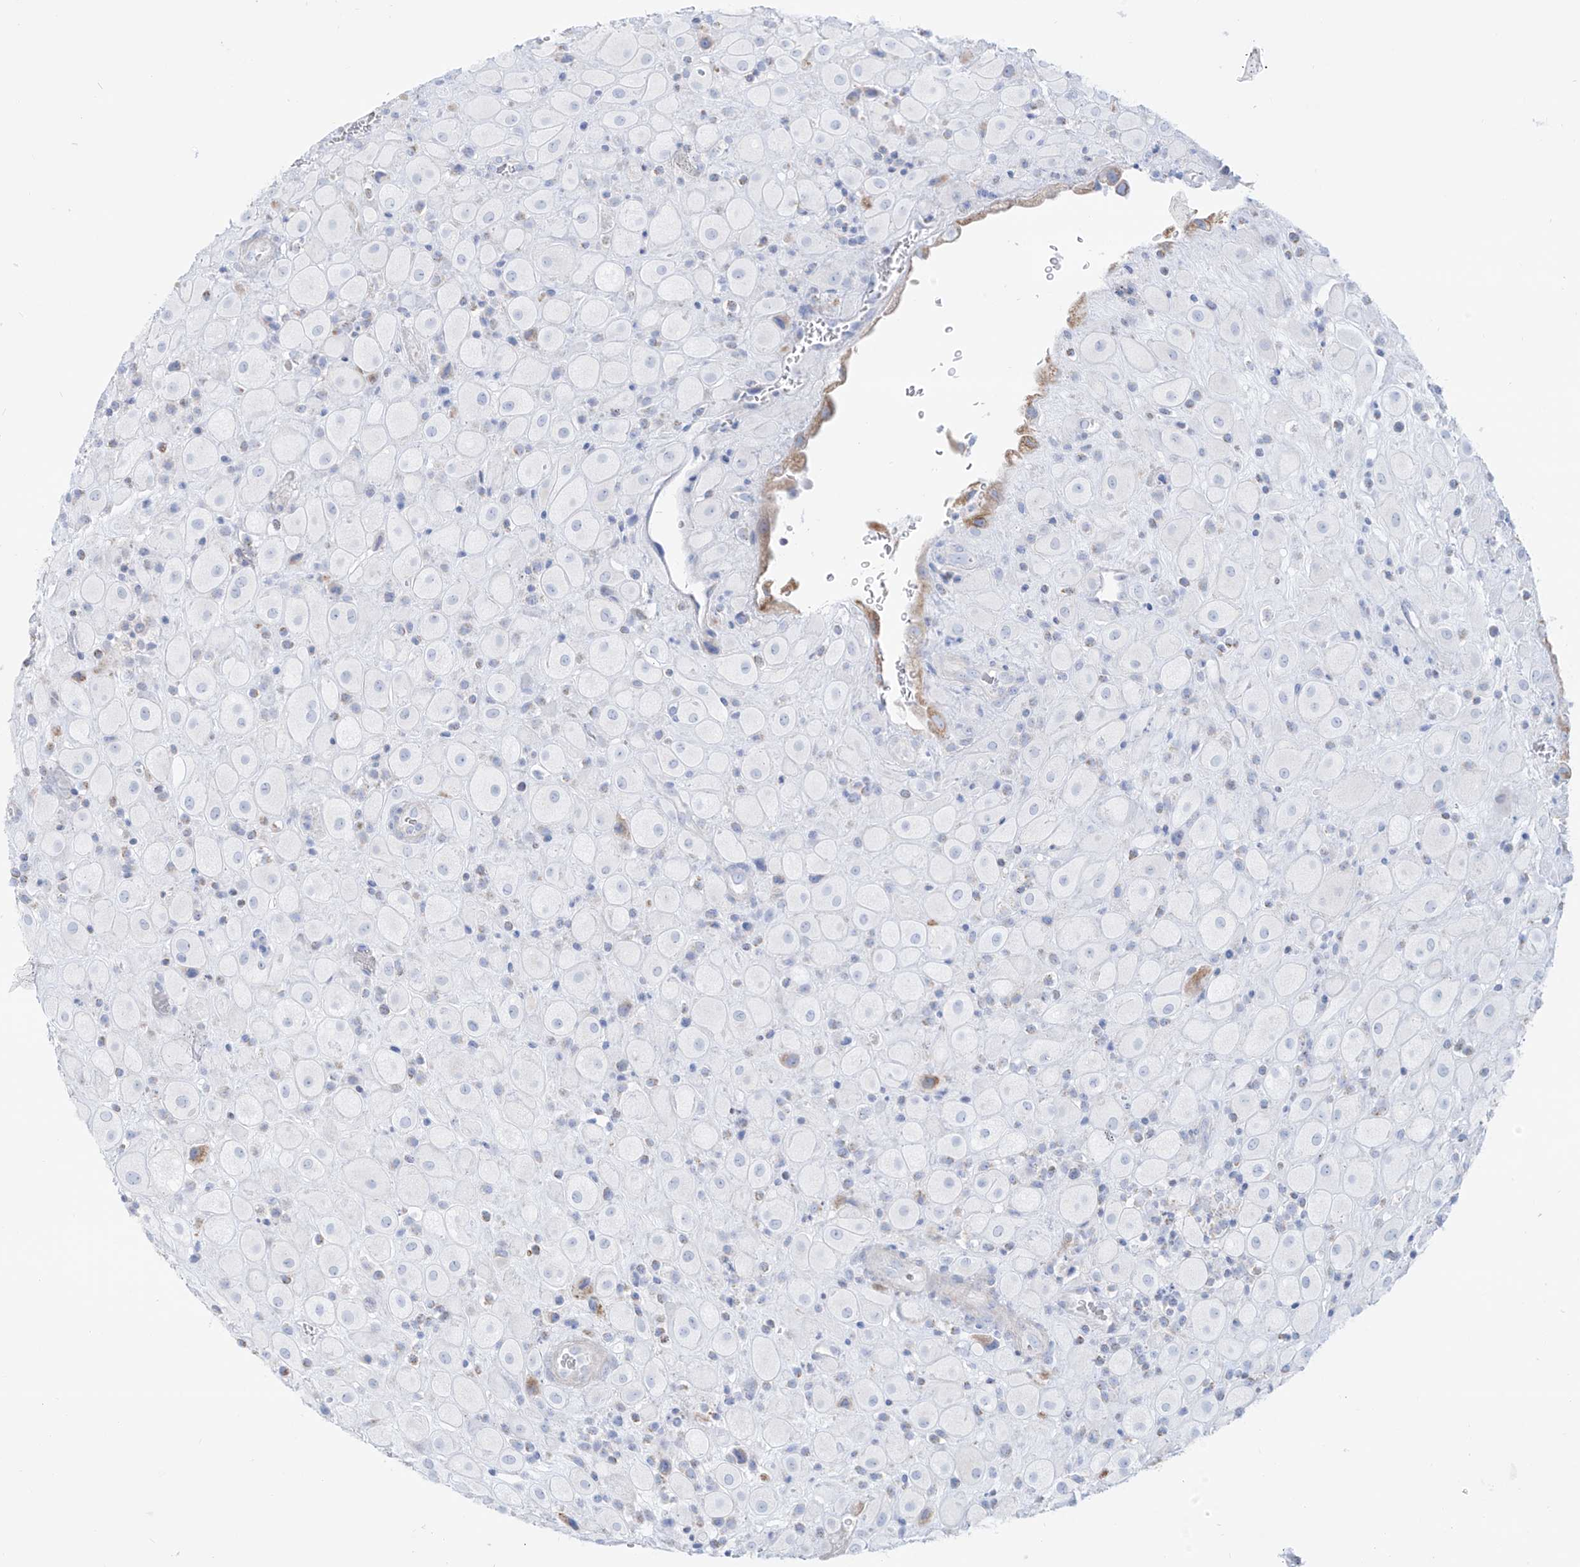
{"staining": {"intensity": "negative", "quantity": "none", "location": "none"}, "tissue": "placenta", "cell_type": "Decidual cells", "image_type": "normal", "snomed": [{"axis": "morphology", "description": "Normal tissue, NOS"}, {"axis": "topography", "description": "Placenta"}], "caption": "The histopathology image shows no significant positivity in decidual cells of placenta. Nuclei are stained in blue.", "gene": "SLC26A3", "patient": {"sex": "female", "age": 35}}